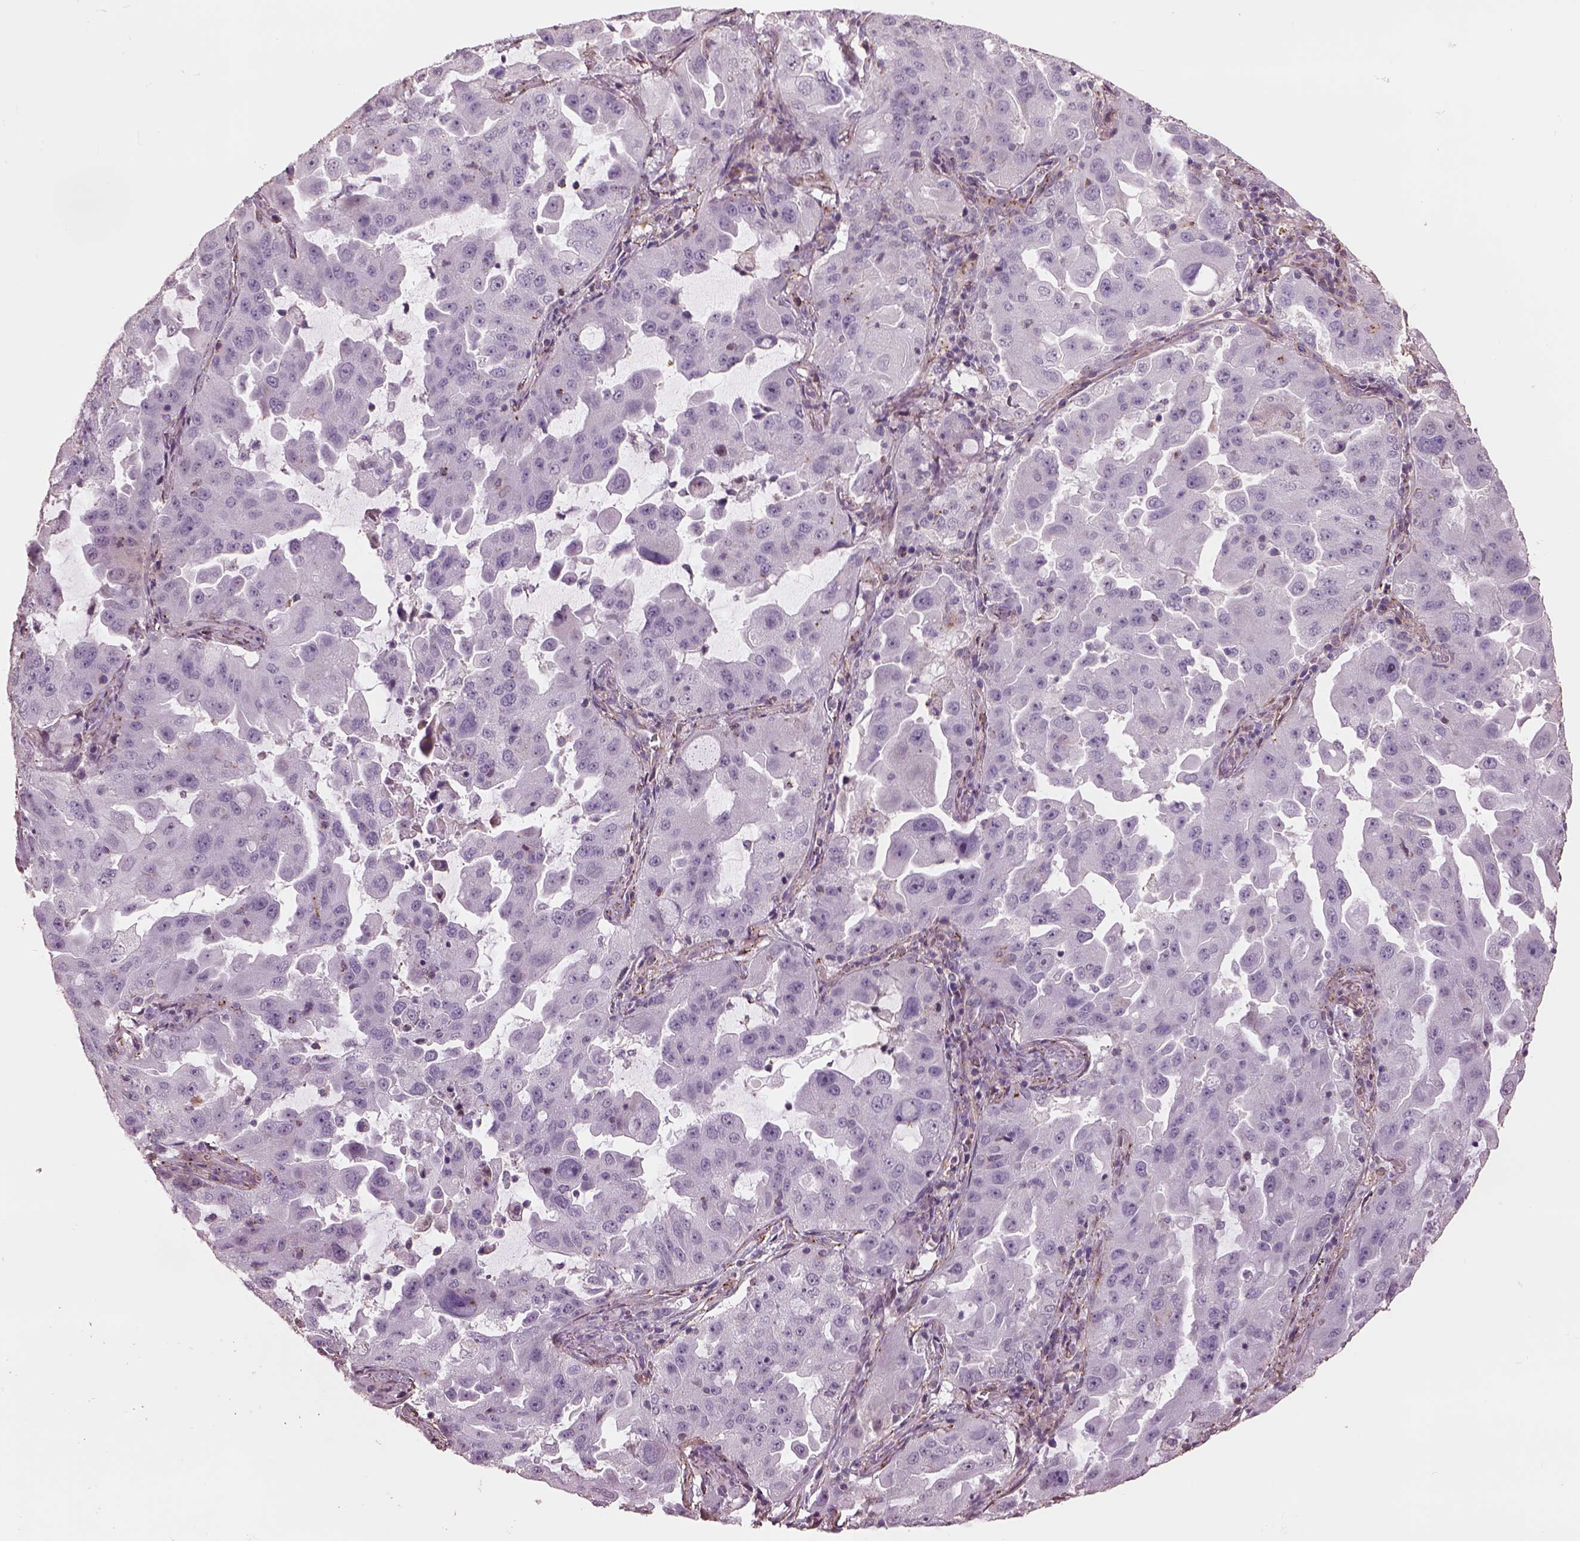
{"staining": {"intensity": "negative", "quantity": "none", "location": "none"}, "tissue": "lung cancer", "cell_type": "Tumor cells", "image_type": "cancer", "snomed": [{"axis": "morphology", "description": "Adenocarcinoma, NOS"}, {"axis": "topography", "description": "Lung"}], "caption": "Immunohistochemical staining of adenocarcinoma (lung) displays no significant staining in tumor cells. The staining is performed using DAB (3,3'-diaminobenzidine) brown chromogen with nuclei counter-stained in using hematoxylin.", "gene": "LIN7A", "patient": {"sex": "female", "age": 61}}